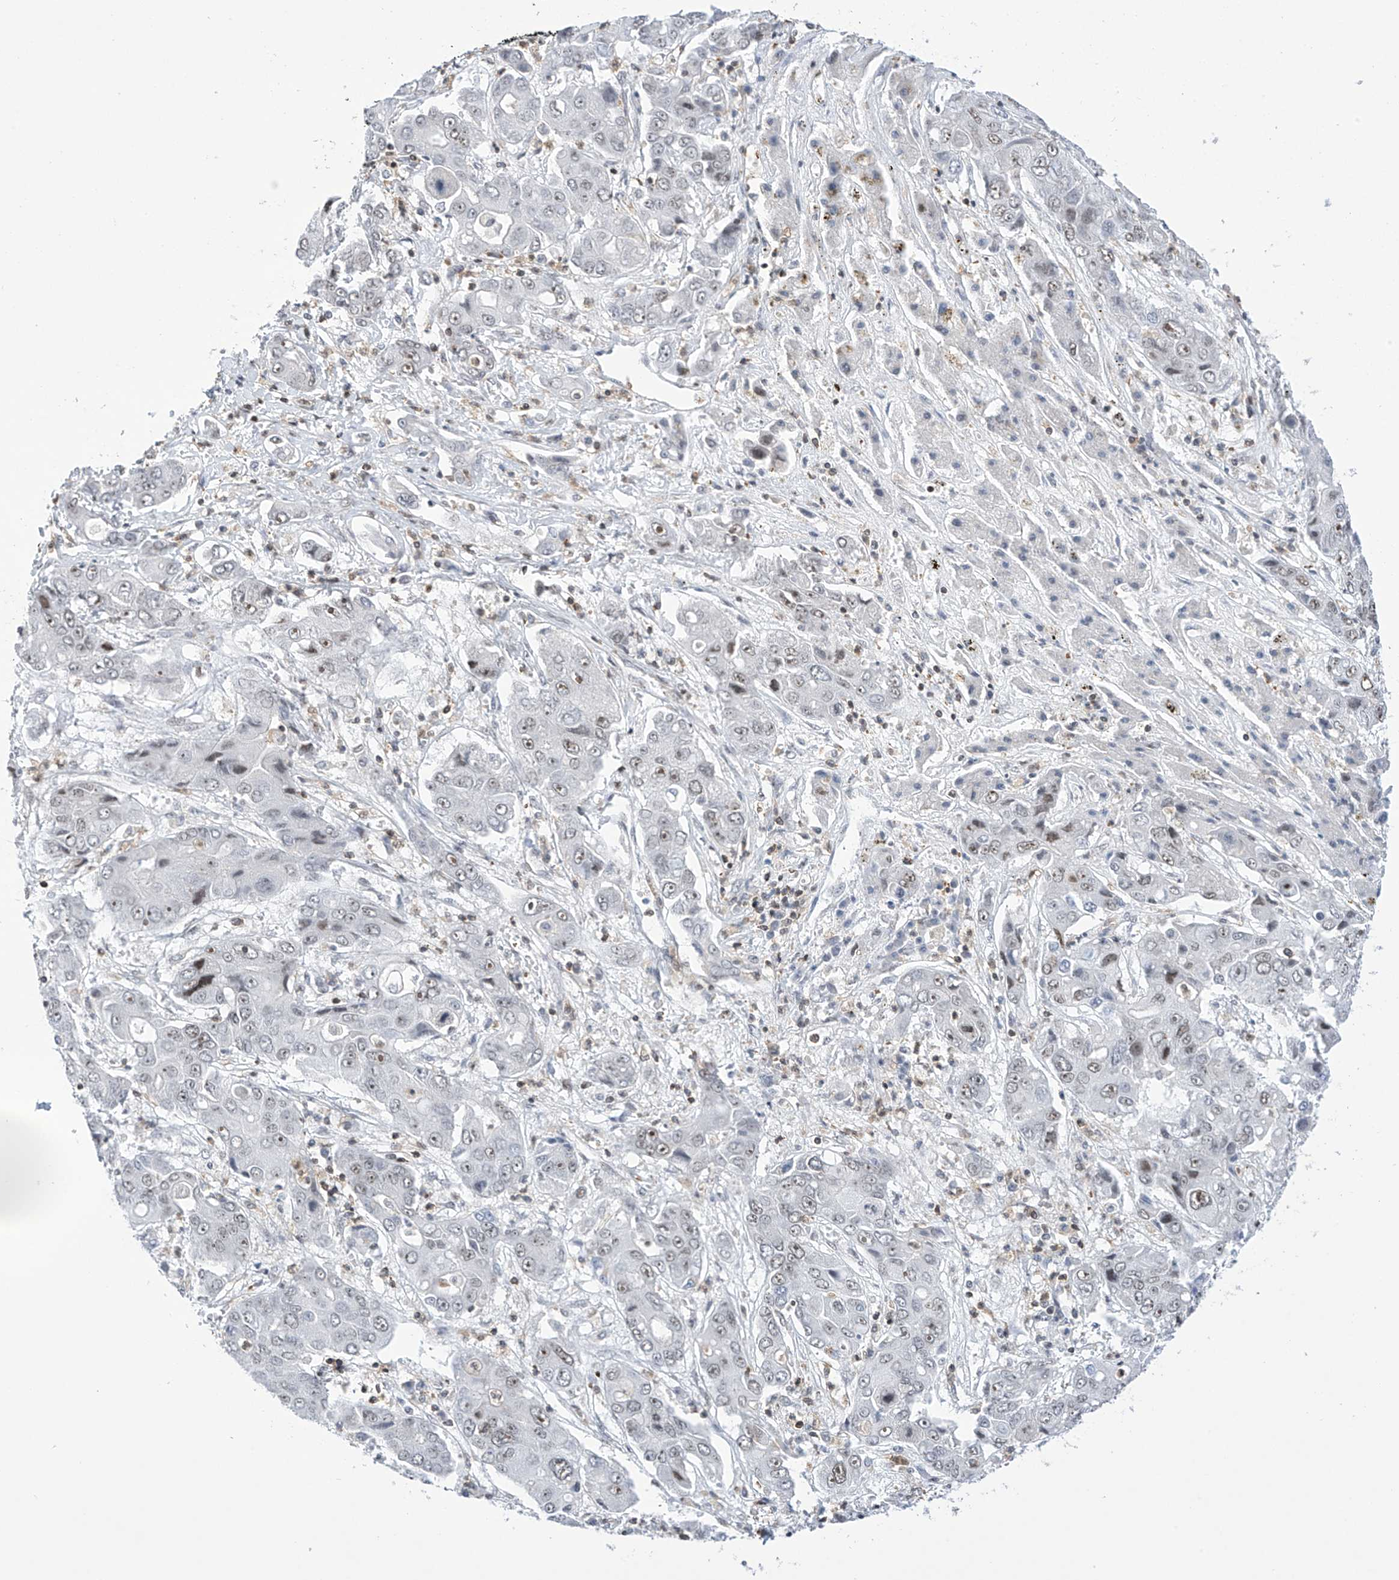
{"staining": {"intensity": "weak", "quantity": "<25%", "location": "nuclear"}, "tissue": "liver cancer", "cell_type": "Tumor cells", "image_type": "cancer", "snomed": [{"axis": "morphology", "description": "Cholangiocarcinoma"}, {"axis": "topography", "description": "Liver"}], "caption": "Protein analysis of liver cancer (cholangiocarcinoma) reveals no significant expression in tumor cells.", "gene": "MSL3", "patient": {"sex": "male", "age": 67}}